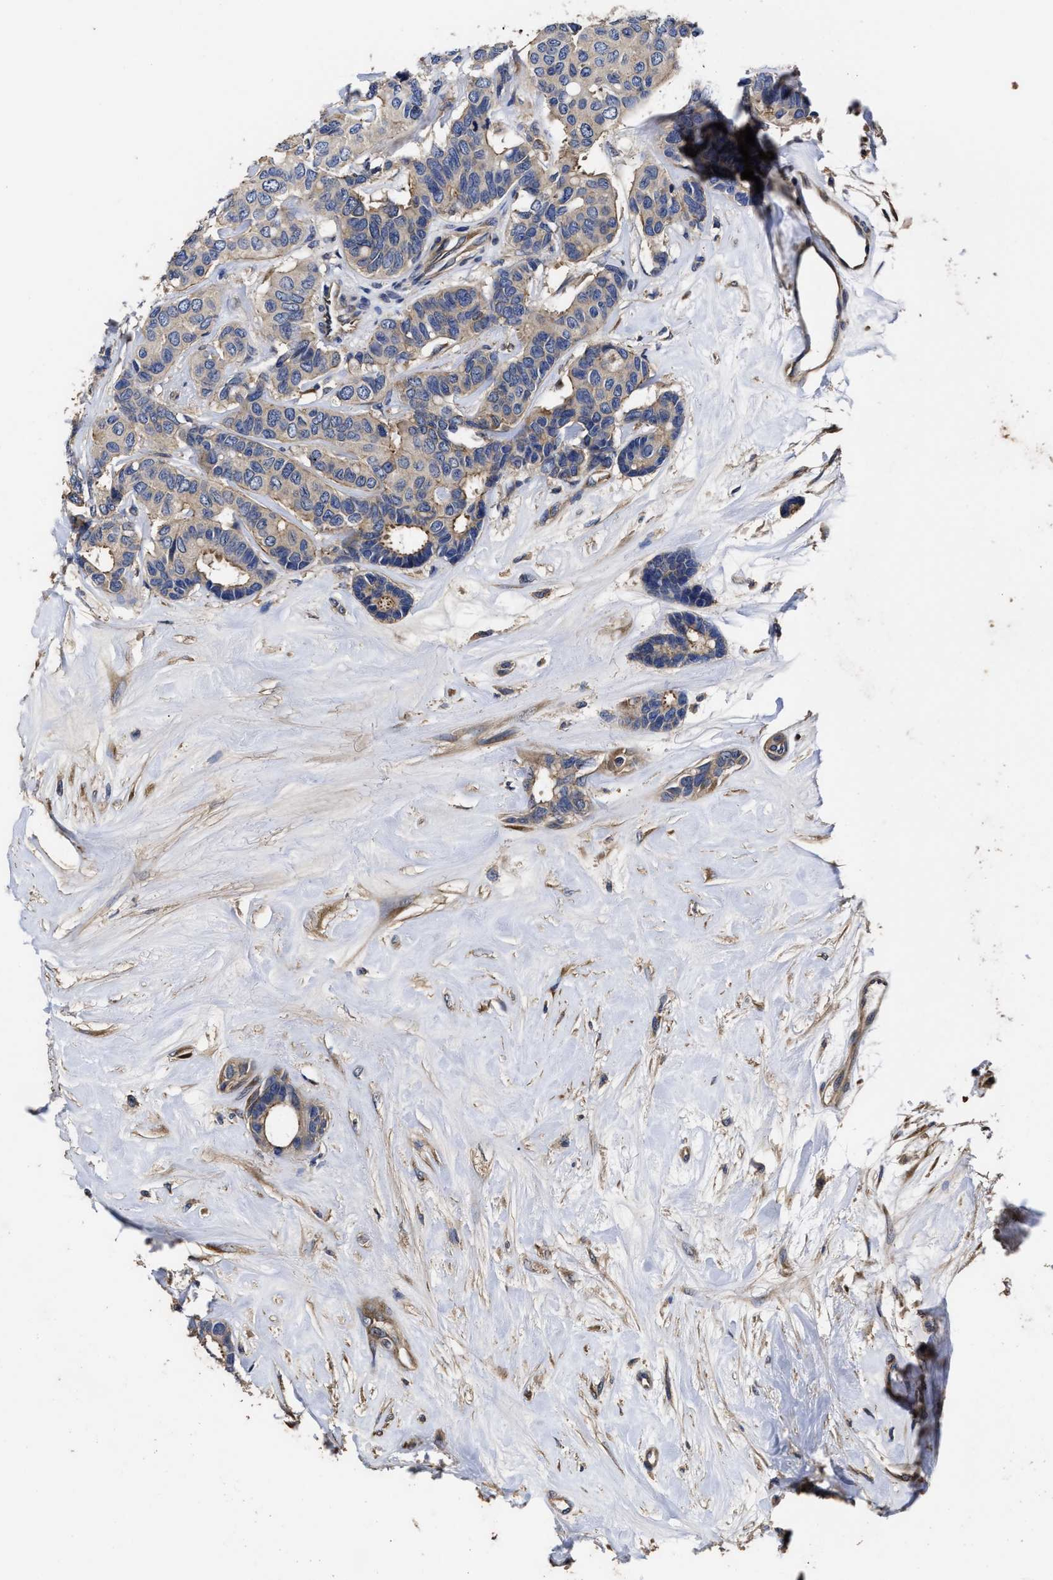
{"staining": {"intensity": "weak", "quantity": "<25%", "location": "cytoplasmic/membranous"}, "tissue": "breast cancer", "cell_type": "Tumor cells", "image_type": "cancer", "snomed": [{"axis": "morphology", "description": "Duct carcinoma"}, {"axis": "topography", "description": "Breast"}], "caption": "Histopathology image shows no significant protein staining in tumor cells of breast cancer (invasive ductal carcinoma).", "gene": "AVEN", "patient": {"sex": "female", "age": 87}}